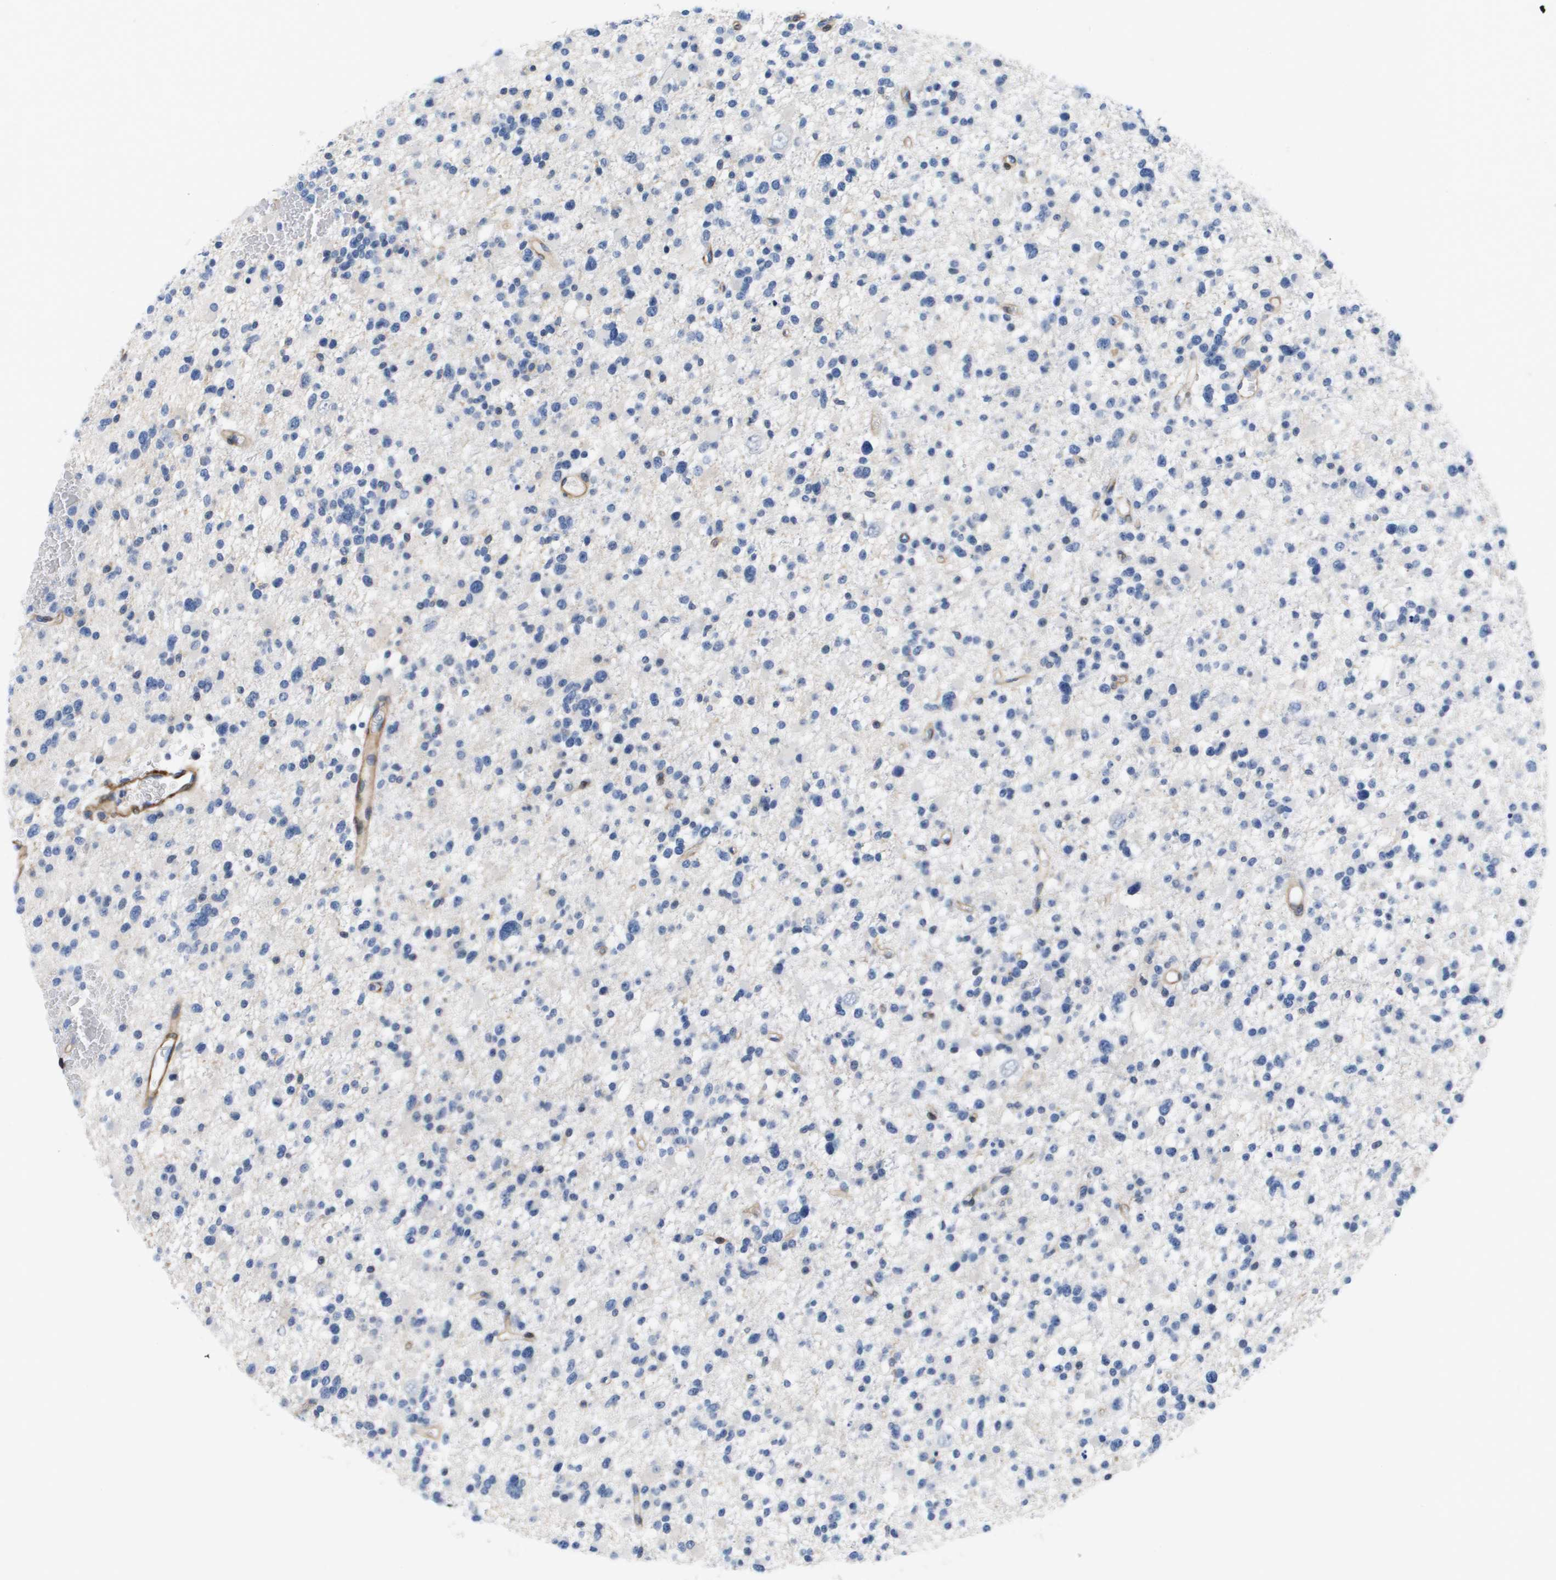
{"staining": {"intensity": "negative", "quantity": "none", "location": "none"}, "tissue": "glioma", "cell_type": "Tumor cells", "image_type": "cancer", "snomed": [{"axis": "morphology", "description": "Glioma, malignant, Low grade"}, {"axis": "topography", "description": "Brain"}], "caption": "This photomicrograph is of glioma stained with IHC to label a protein in brown with the nuclei are counter-stained blue. There is no positivity in tumor cells.", "gene": "LPP", "patient": {"sex": "female", "age": 22}}